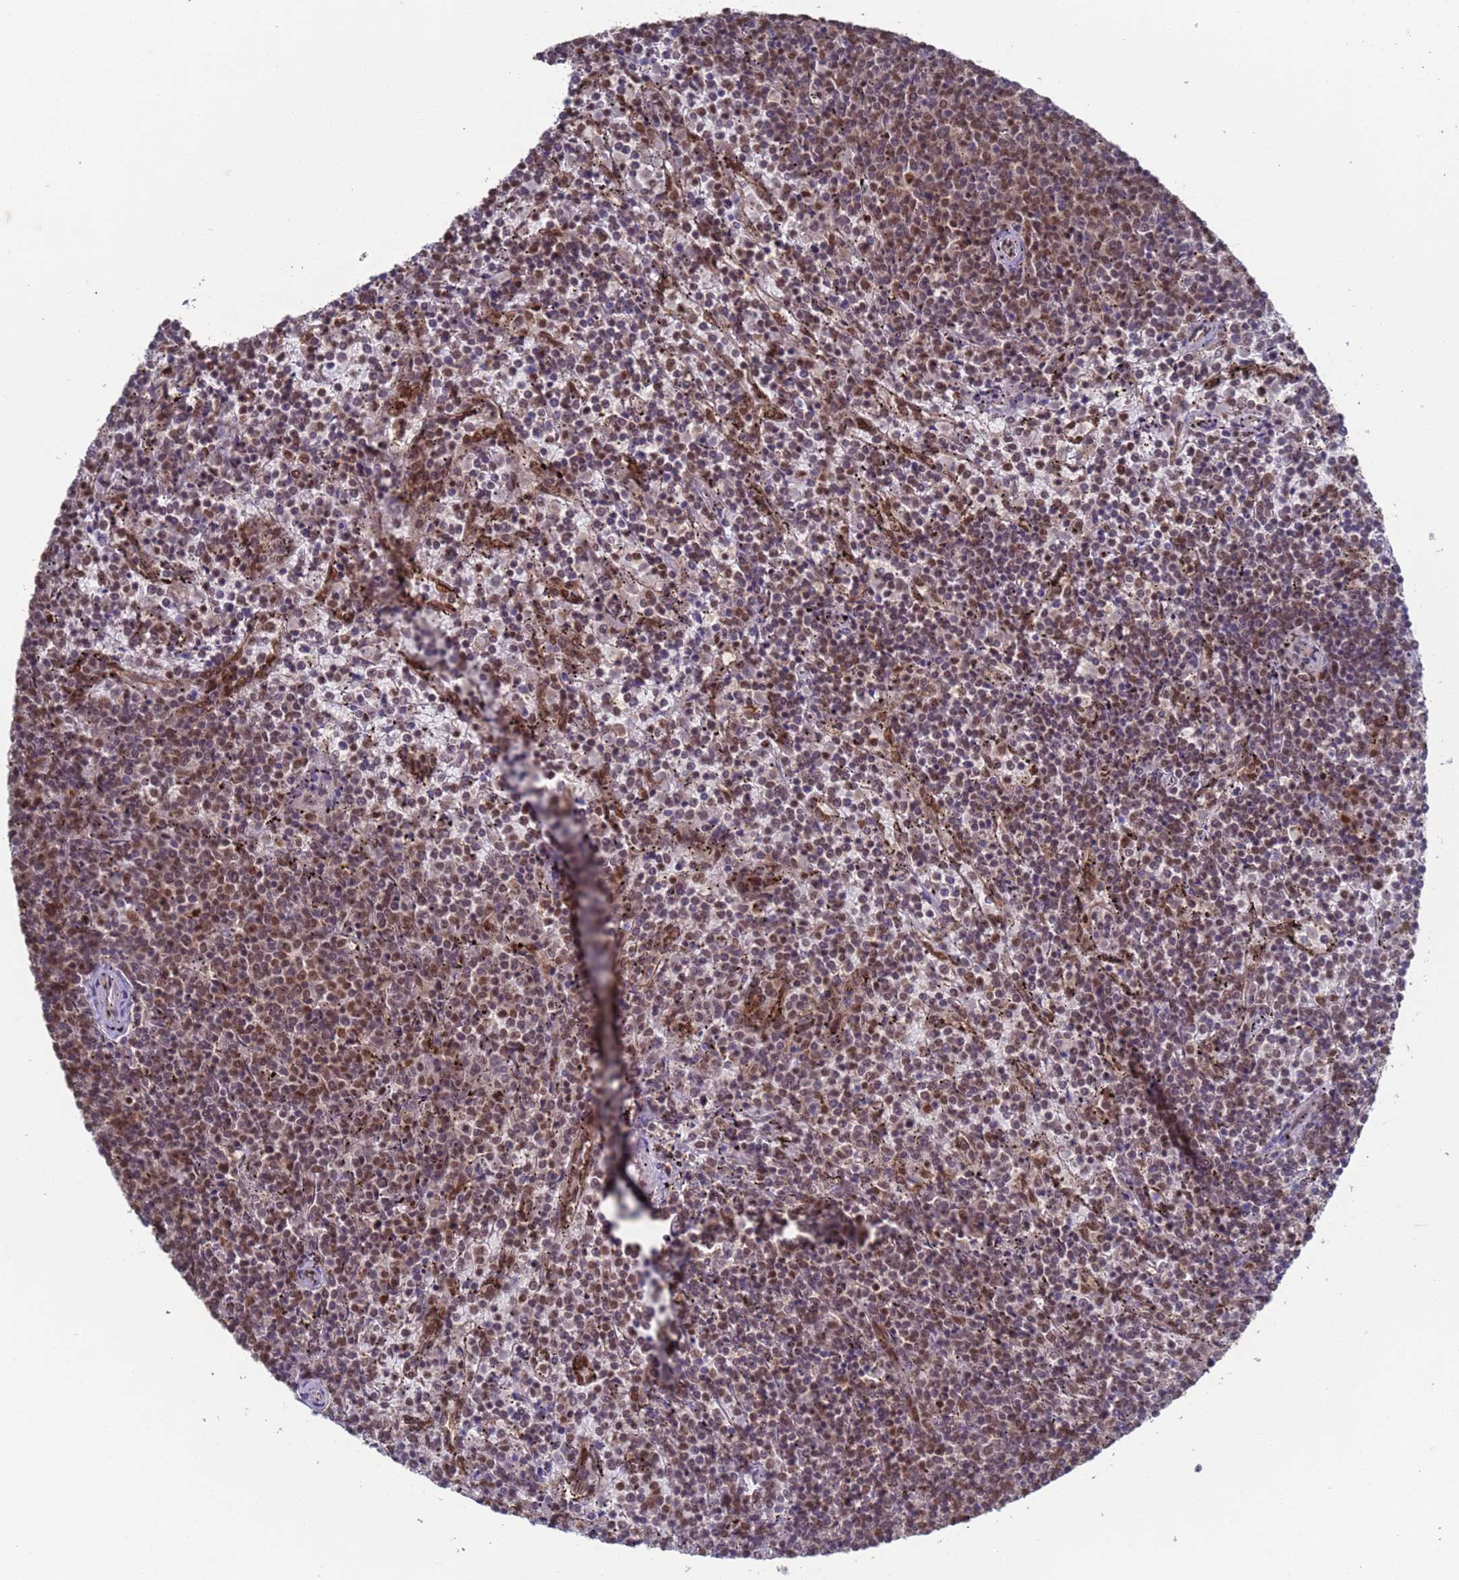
{"staining": {"intensity": "weak", "quantity": ">75%", "location": "cytoplasmic/membranous,nuclear"}, "tissue": "lymphoma", "cell_type": "Tumor cells", "image_type": "cancer", "snomed": [{"axis": "morphology", "description": "Malignant lymphoma, non-Hodgkin's type, Low grade"}, {"axis": "topography", "description": "Spleen"}], "caption": "Malignant lymphoma, non-Hodgkin's type (low-grade) stained with a protein marker demonstrates weak staining in tumor cells.", "gene": "FUBP3", "patient": {"sex": "female", "age": 50}}